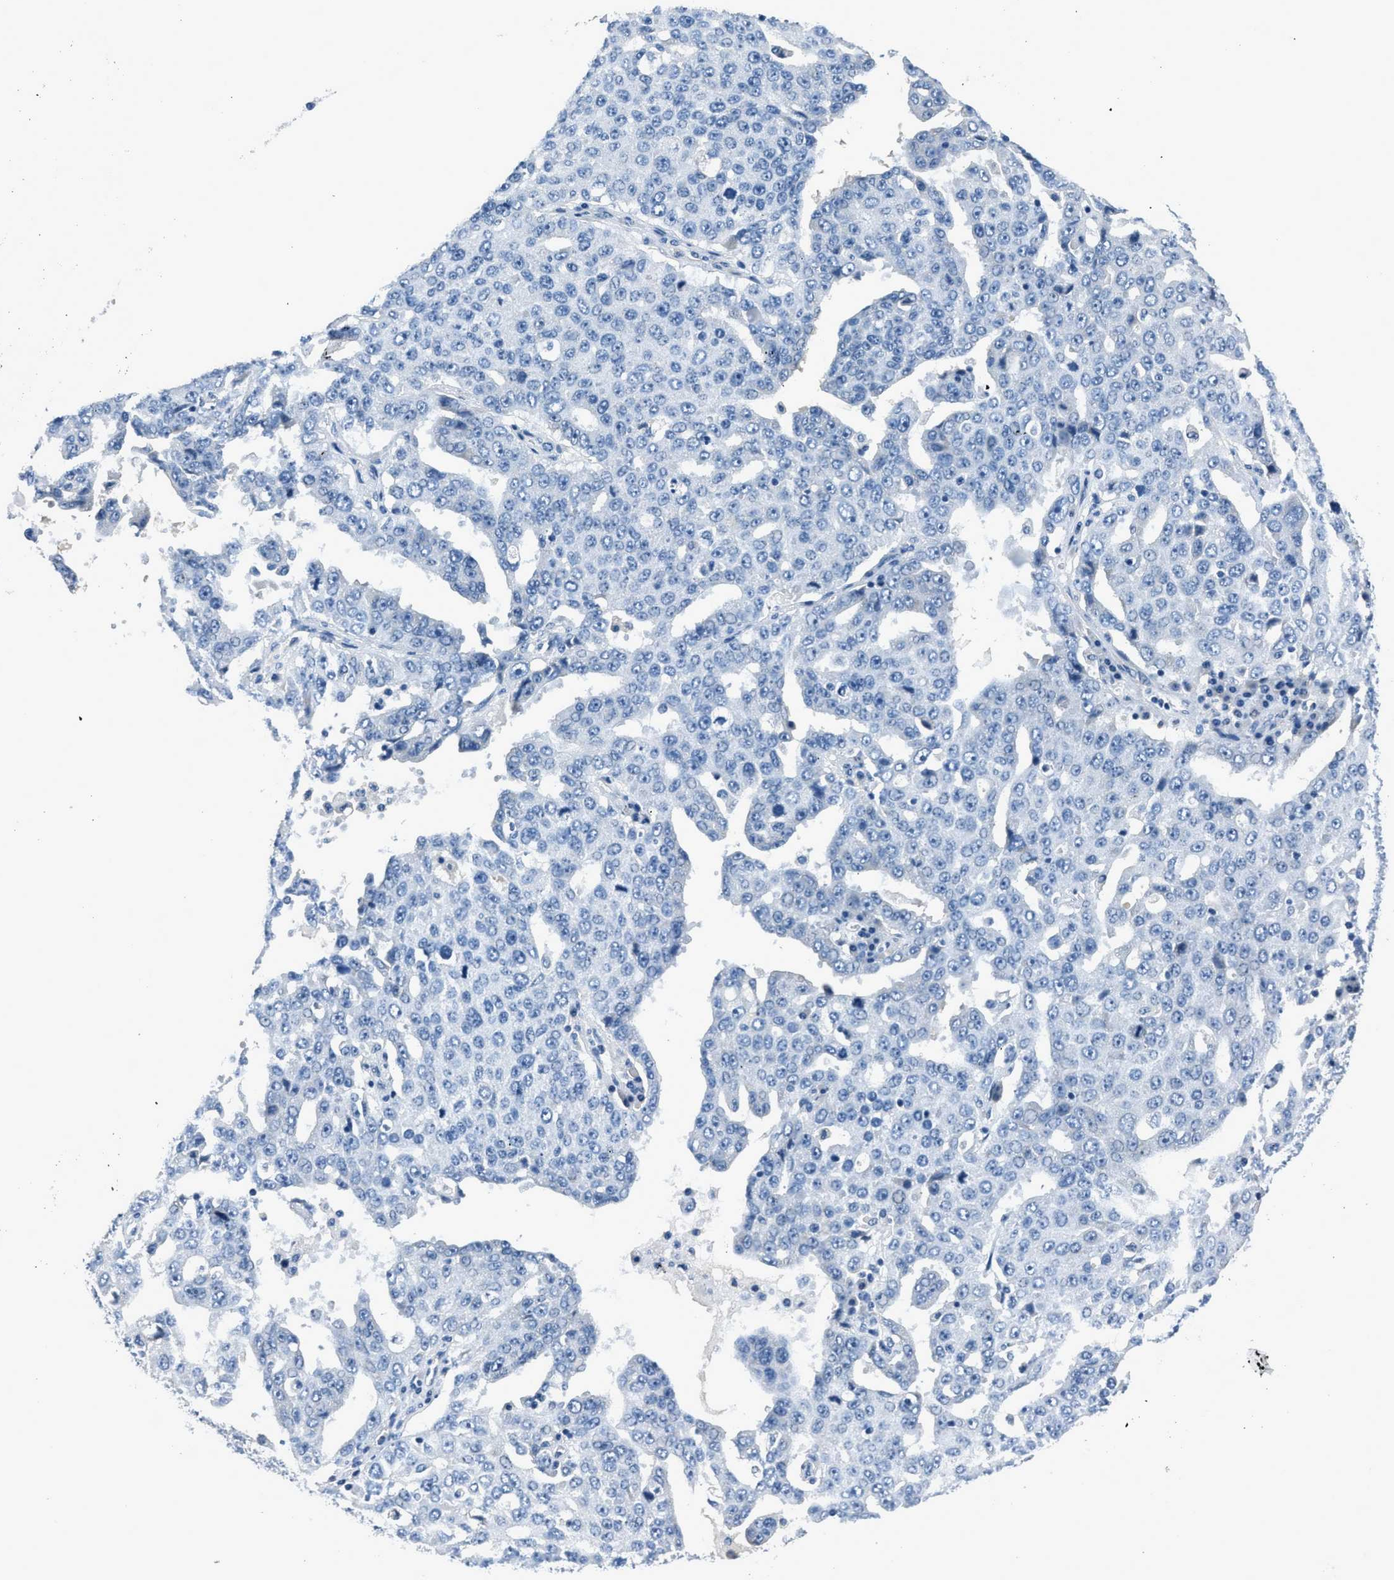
{"staining": {"intensity": "negative", "quantity": "none", "location": "none"}, "tissue": "ovarian cancer", "cell_type": "Tumor cells", "image_type": "cancer", "snomed": [{"axis": "morphology", "description": "Carcinoma, endometroid"}, {"axis": "topography", "description": "Ovary"}], "caption": "Ovarian cancer (endometroid carcinoma) stained for a protein using immunohistochemistry (IHC) reveals no expression tumor cells.", "gene": "GJA3", "patient": {"sex": "female", "age": 62}}